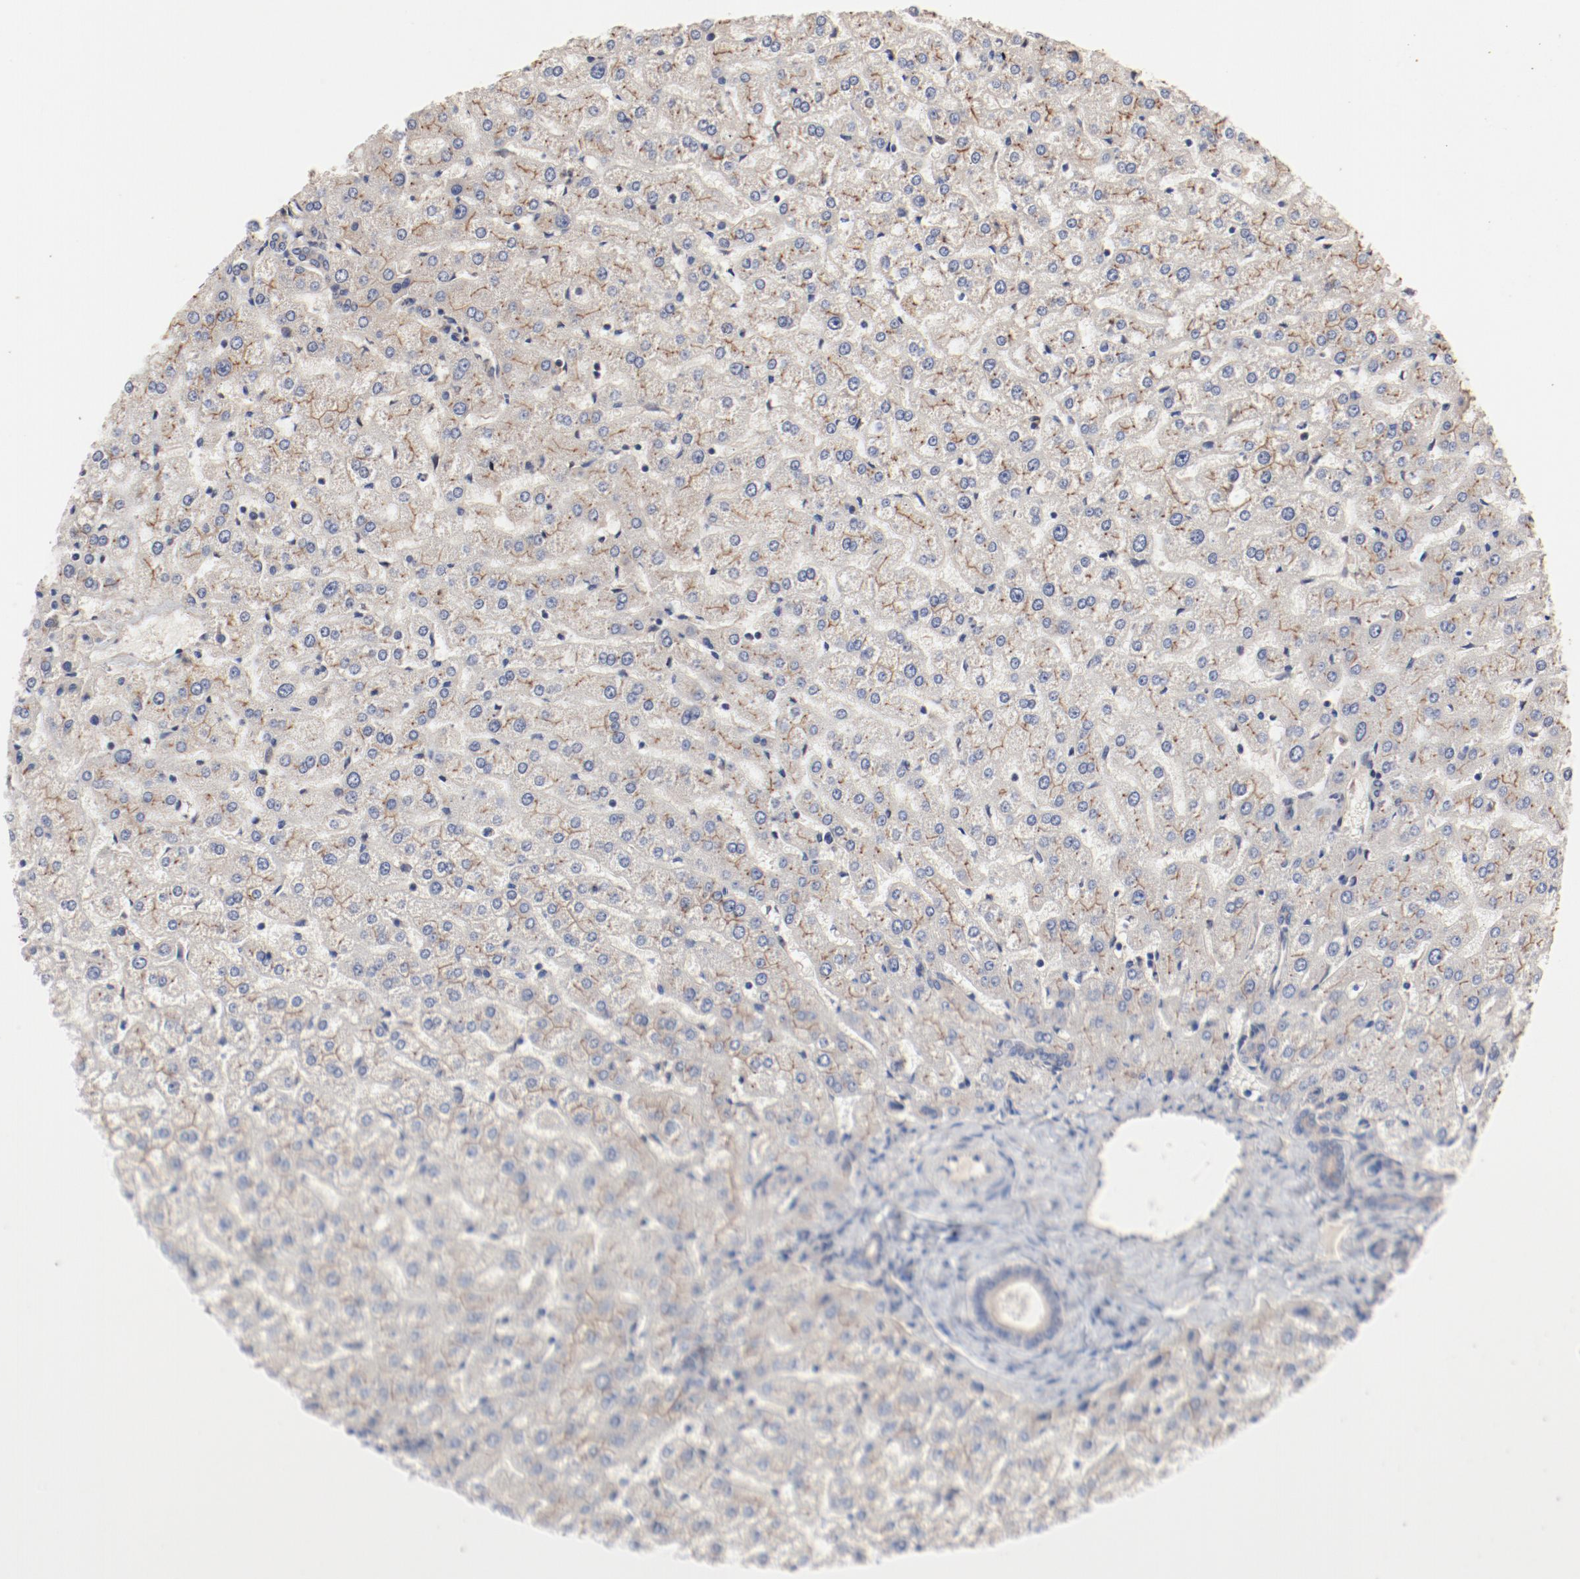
{"staining": {"intensity": "negative", "quantity": "none", "location": "none"}, "tissue": "liver", "cell_type": "Cholangiocytes", "image_type": "normal", "snomed": [{"axis": "morphology", "description": "Normal tissue, NOS"}, {"axis": "morphology", "description": "Fibrosis, NOS"}, {"axis": "topography", "description": "Liver"}], "caption": "The micrograph shows no significant staining in cholangiocytes of liver.", "gene": "PITPNM2", "patient": {"sex": "female", "age": 29}}